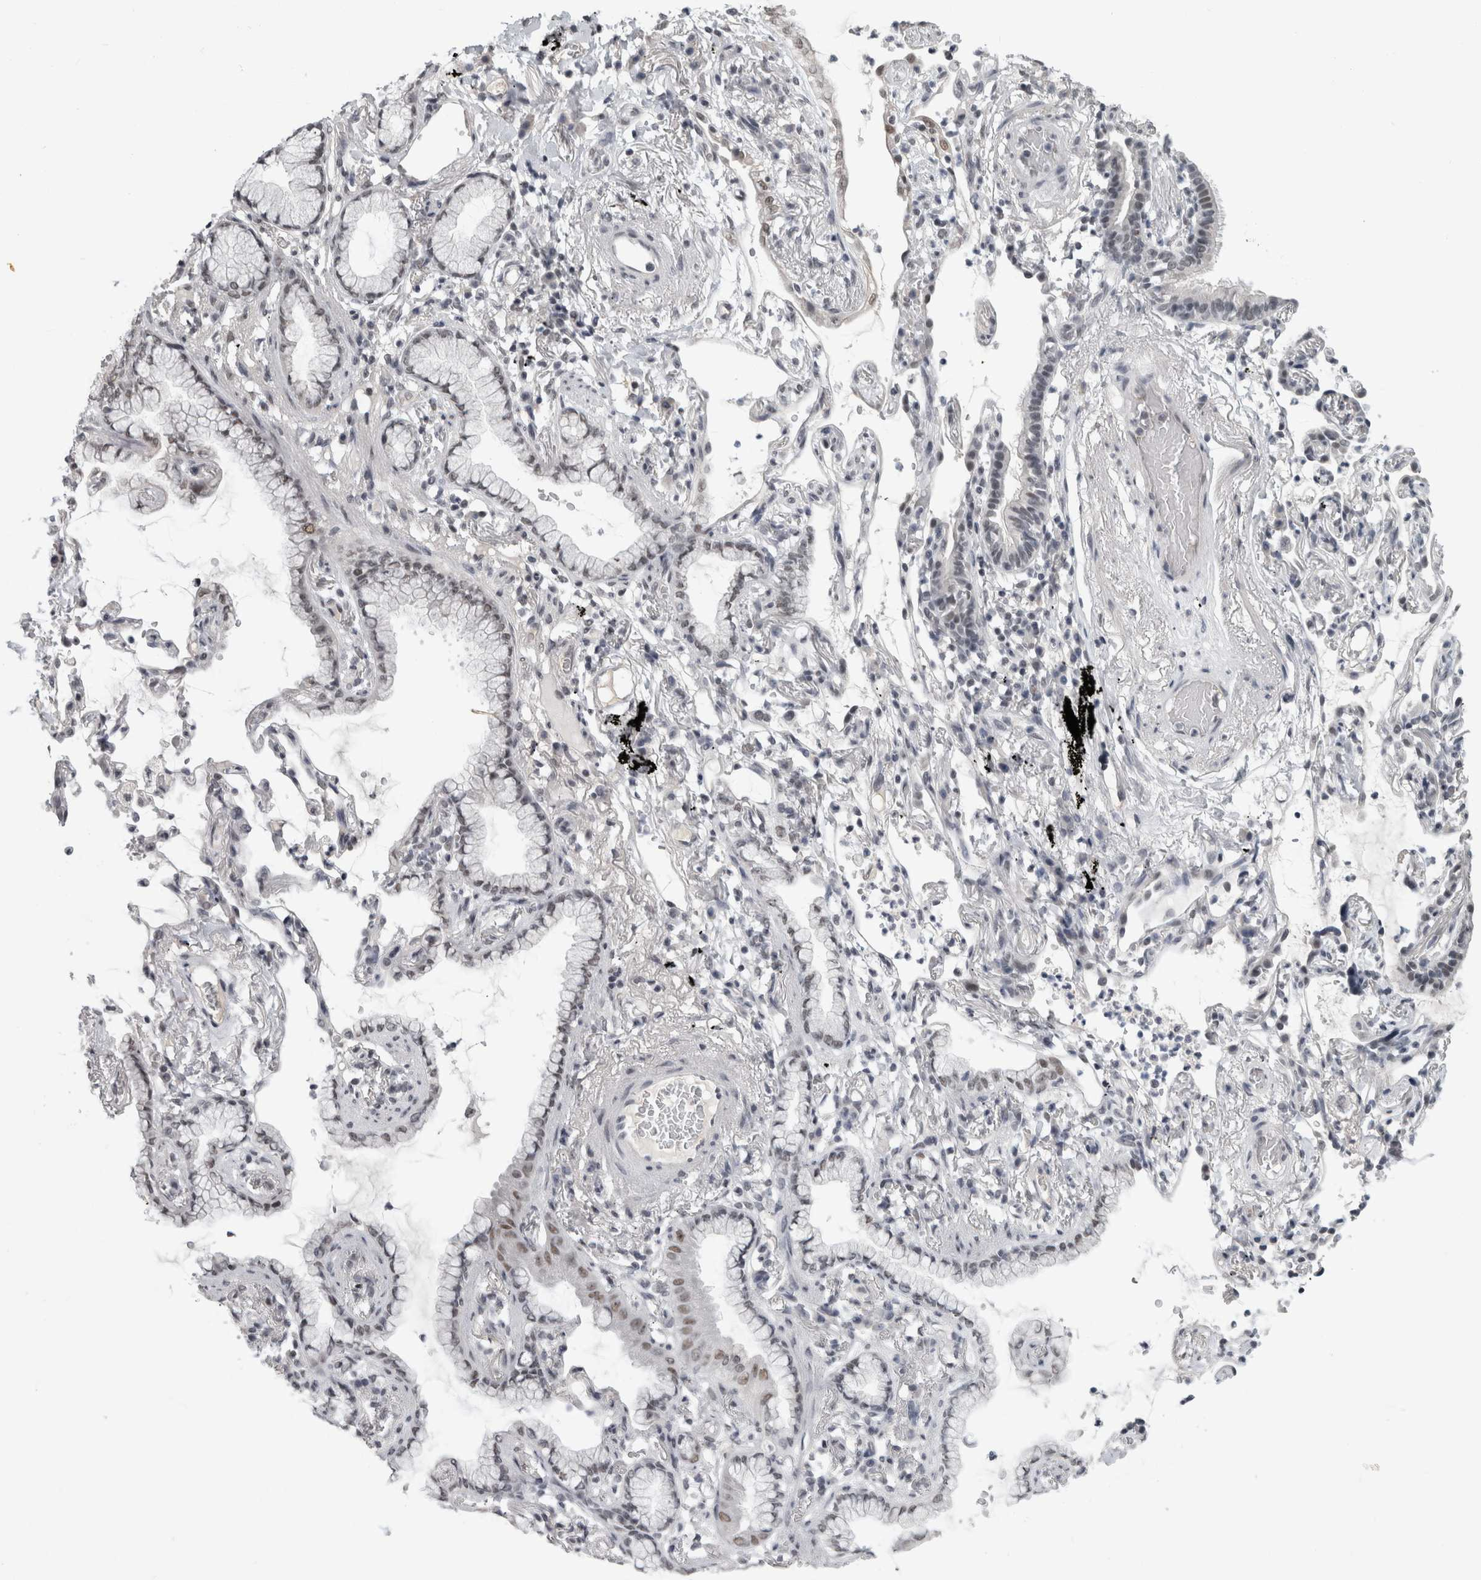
{"staining": {"intensity": "weak", "quantity": "<25%", "location": "nuclear"}, "tissue": "lung cancer", "cell_type": "Tumor cells", "image_type": "cancer", "snomed": [{"axis": "morphology", "description": "Adenocarcinoma, NOS"}, {"axis": "topography", "description": "Lung"}], "caption": "An immunohistochemistry image of lung adenocarcinoma is shown. There is no staining in tumor cells of lung adenocarcinoma.", "gene": "ARID4B", "patient": {"sex": "female", "age": 70}}